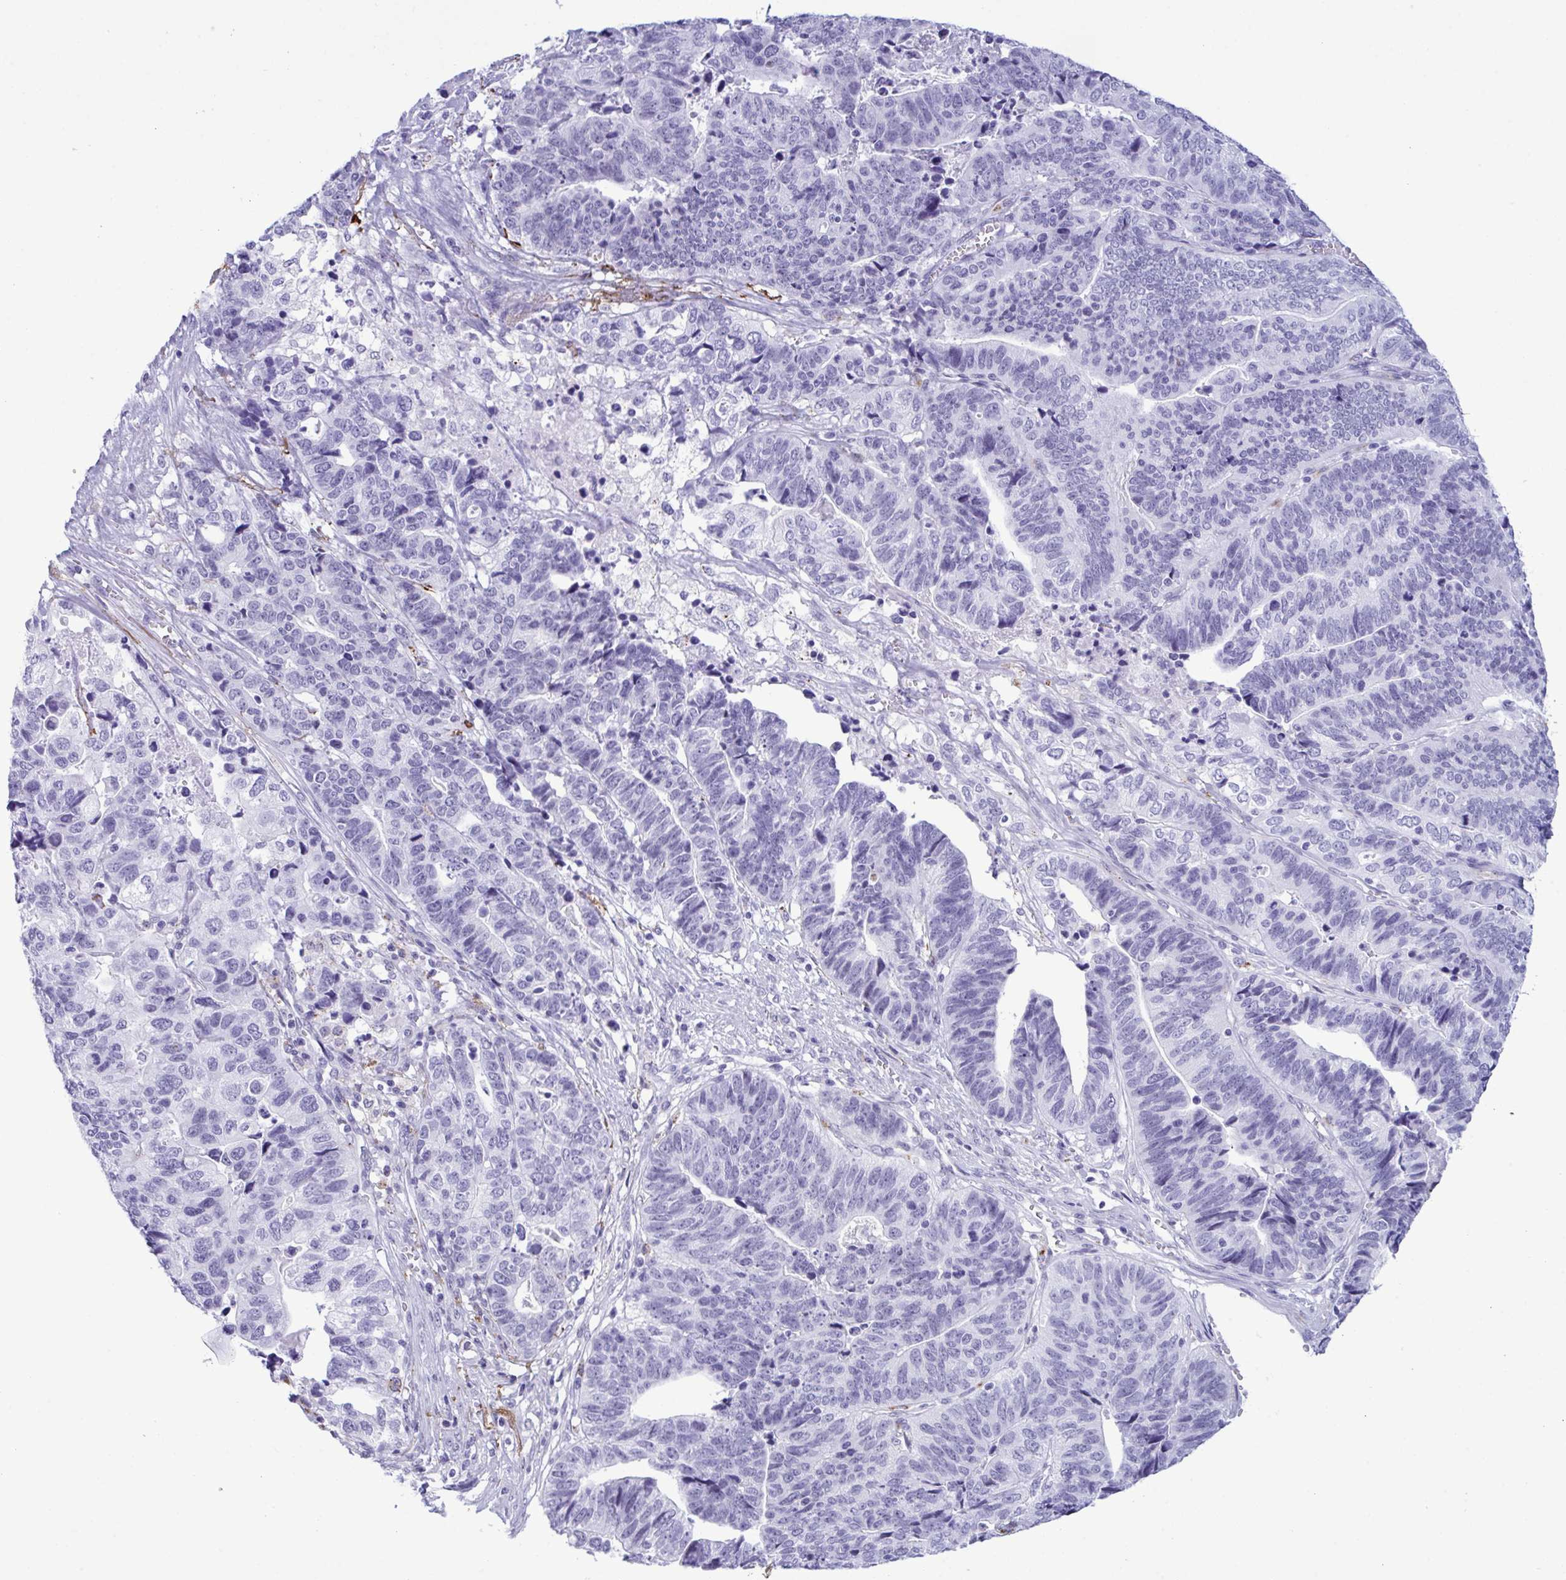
{"staining": {"intensity": "negative", "quantity": "none", "location": "none"}, "tissue": "stomach cancer", "cell_type": "Tumor cells", "image_type": "cancer", "snomed": [{"axis": "morphology", "description": "Adenocarcinoma, NOS"}, {"axis": "topography", "description": "Stomach, upper"}], "caption": "Tumor cells are negative for brown protein staining in stomach cancer.", "gene": "ELN", "patient": {"sex": "female", "age": 67}}